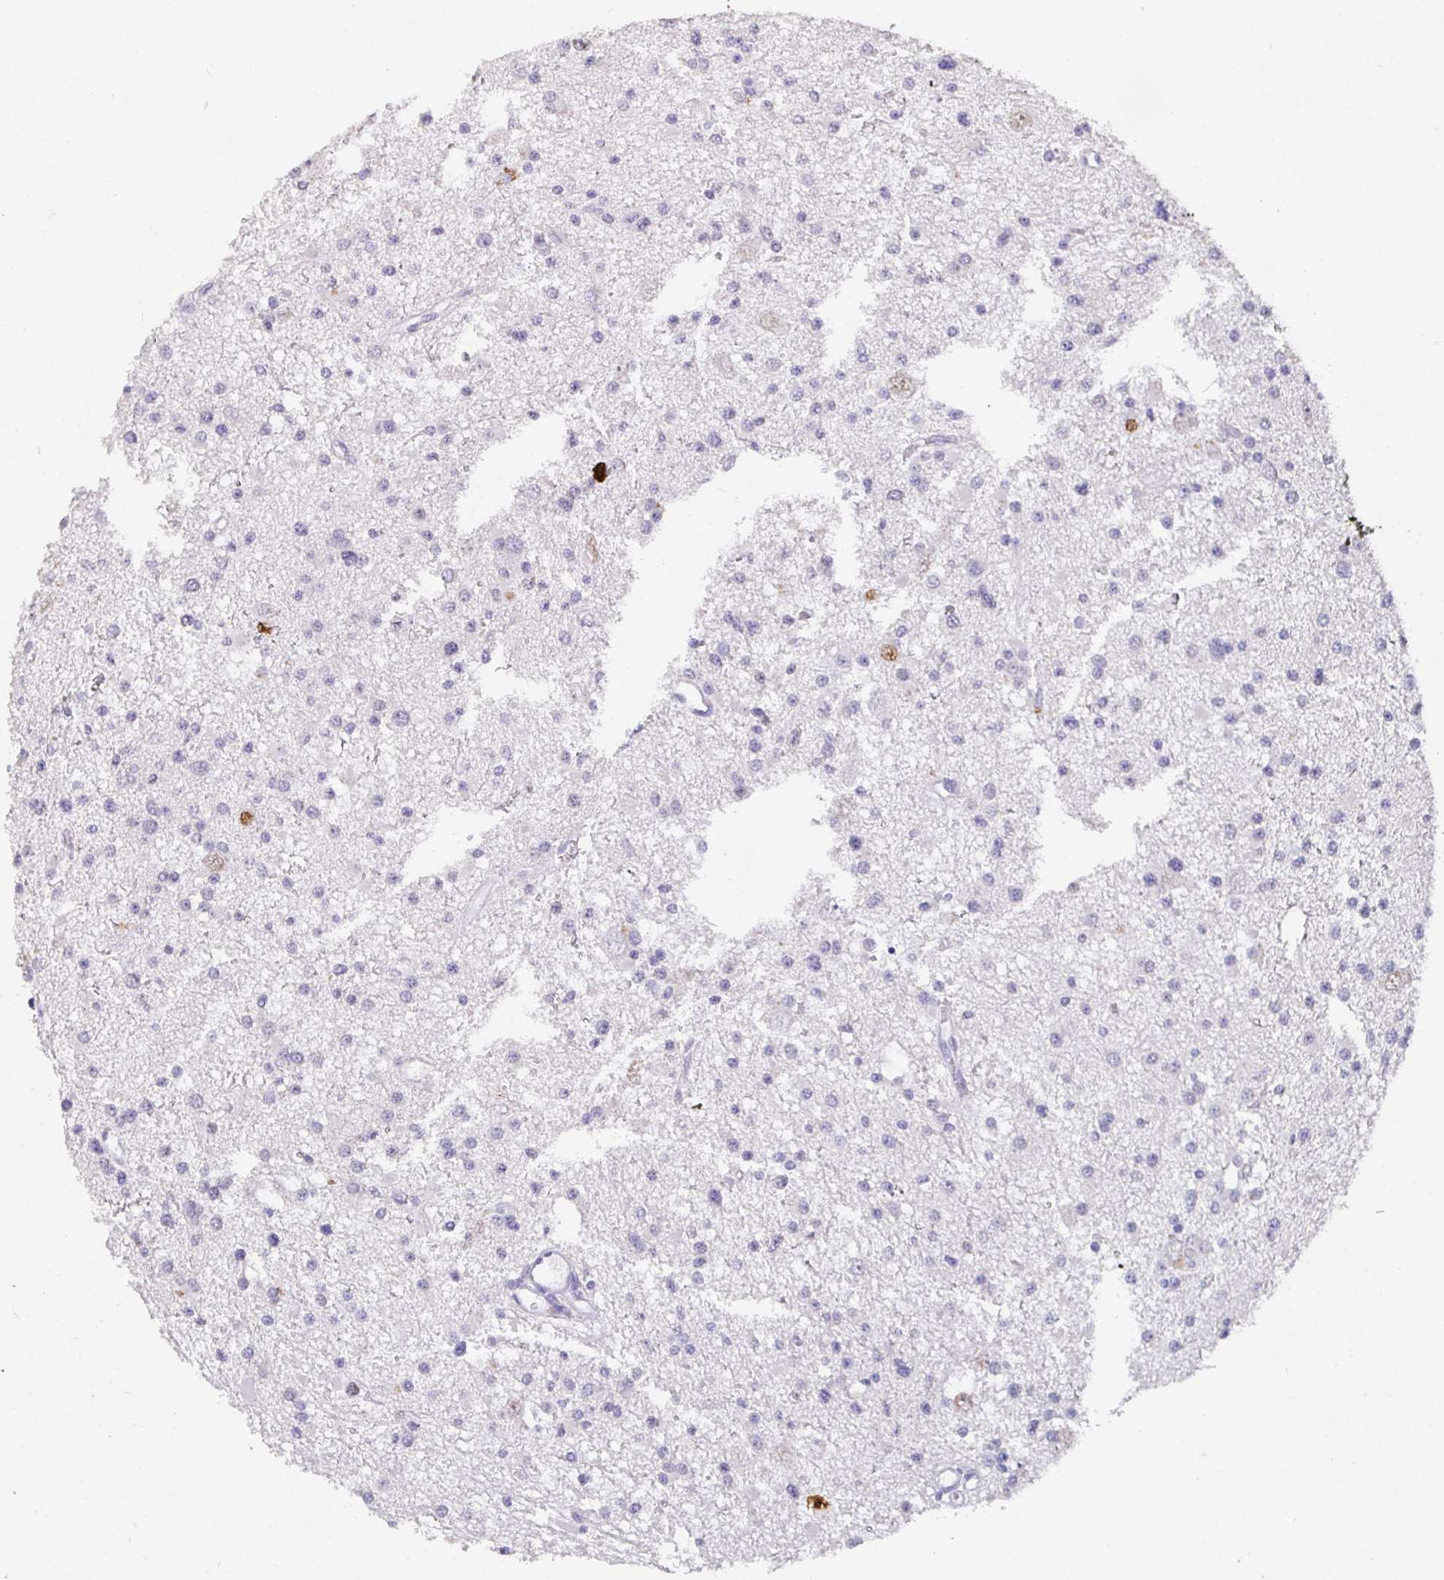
{"staining": {"intensity": "negative", "quantity": "none", "location": "none"}, "tissue": "glioma", "cell_type": "Tumor cells", "image_type": "cancer", "snomed": [{"axis": "morphology", "description": "Glioma, malignant, High grade"}, {"axis": "topography", "description": "Brain"}], "caption": "Glioma was stained to show a protein in brown. There is no significant staining in tumor cells.", "gene": "SATB1", "patient": {"sex": "male", "age": 54}}